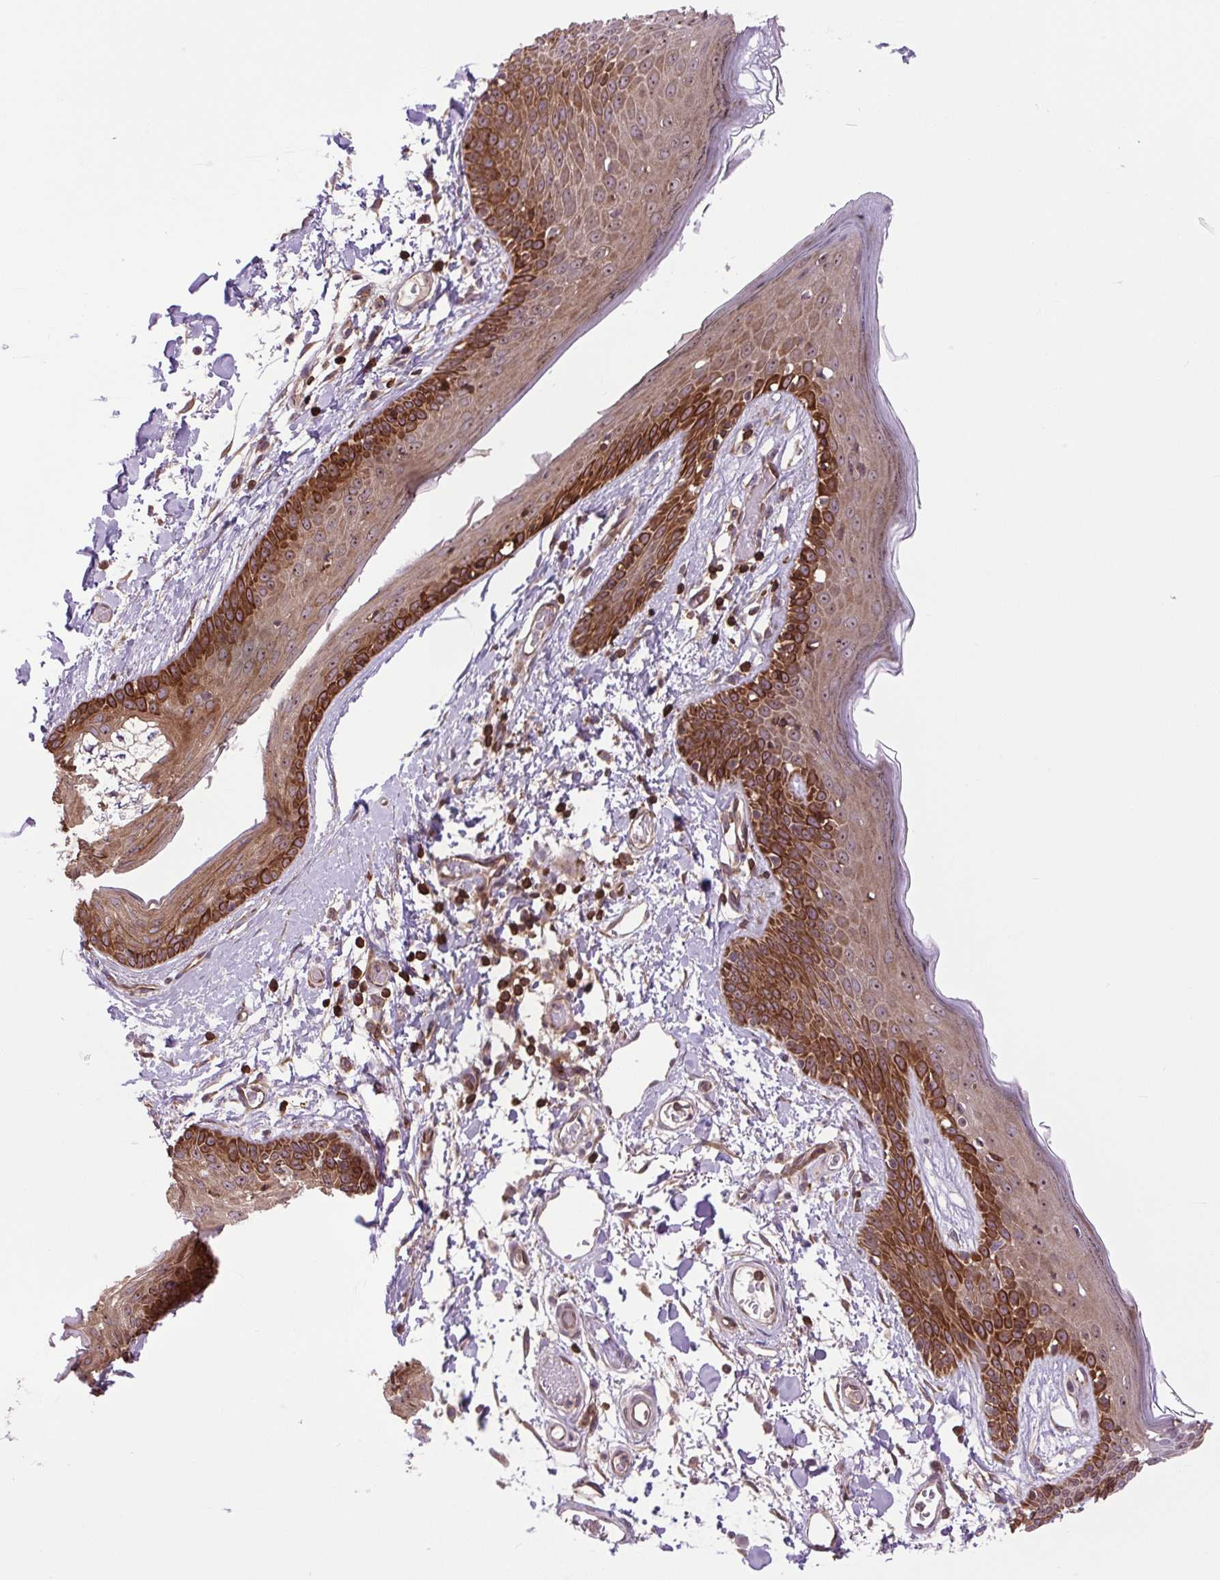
{"staining": {"intensity": "moderate", "quantity": "25%-75%", "location": "cytoplasmic/membranous"}, "tissue": "skin", "cell_type": "Fibroblasts", "image_type": "normal", "snomed": [{"axis": "morphology", "description": "Normal tissue, NOS"}, {"axis": "topography", "description": "Skin"}], "caption": "Immunohistochemical staining of benign human skin displays moderate cytoplasmic/membranous protein positivity in approximately 25%-75% of fibroblasts.", "gene": "PLCG1", "patient": {"sex": "male", "age": 79}}